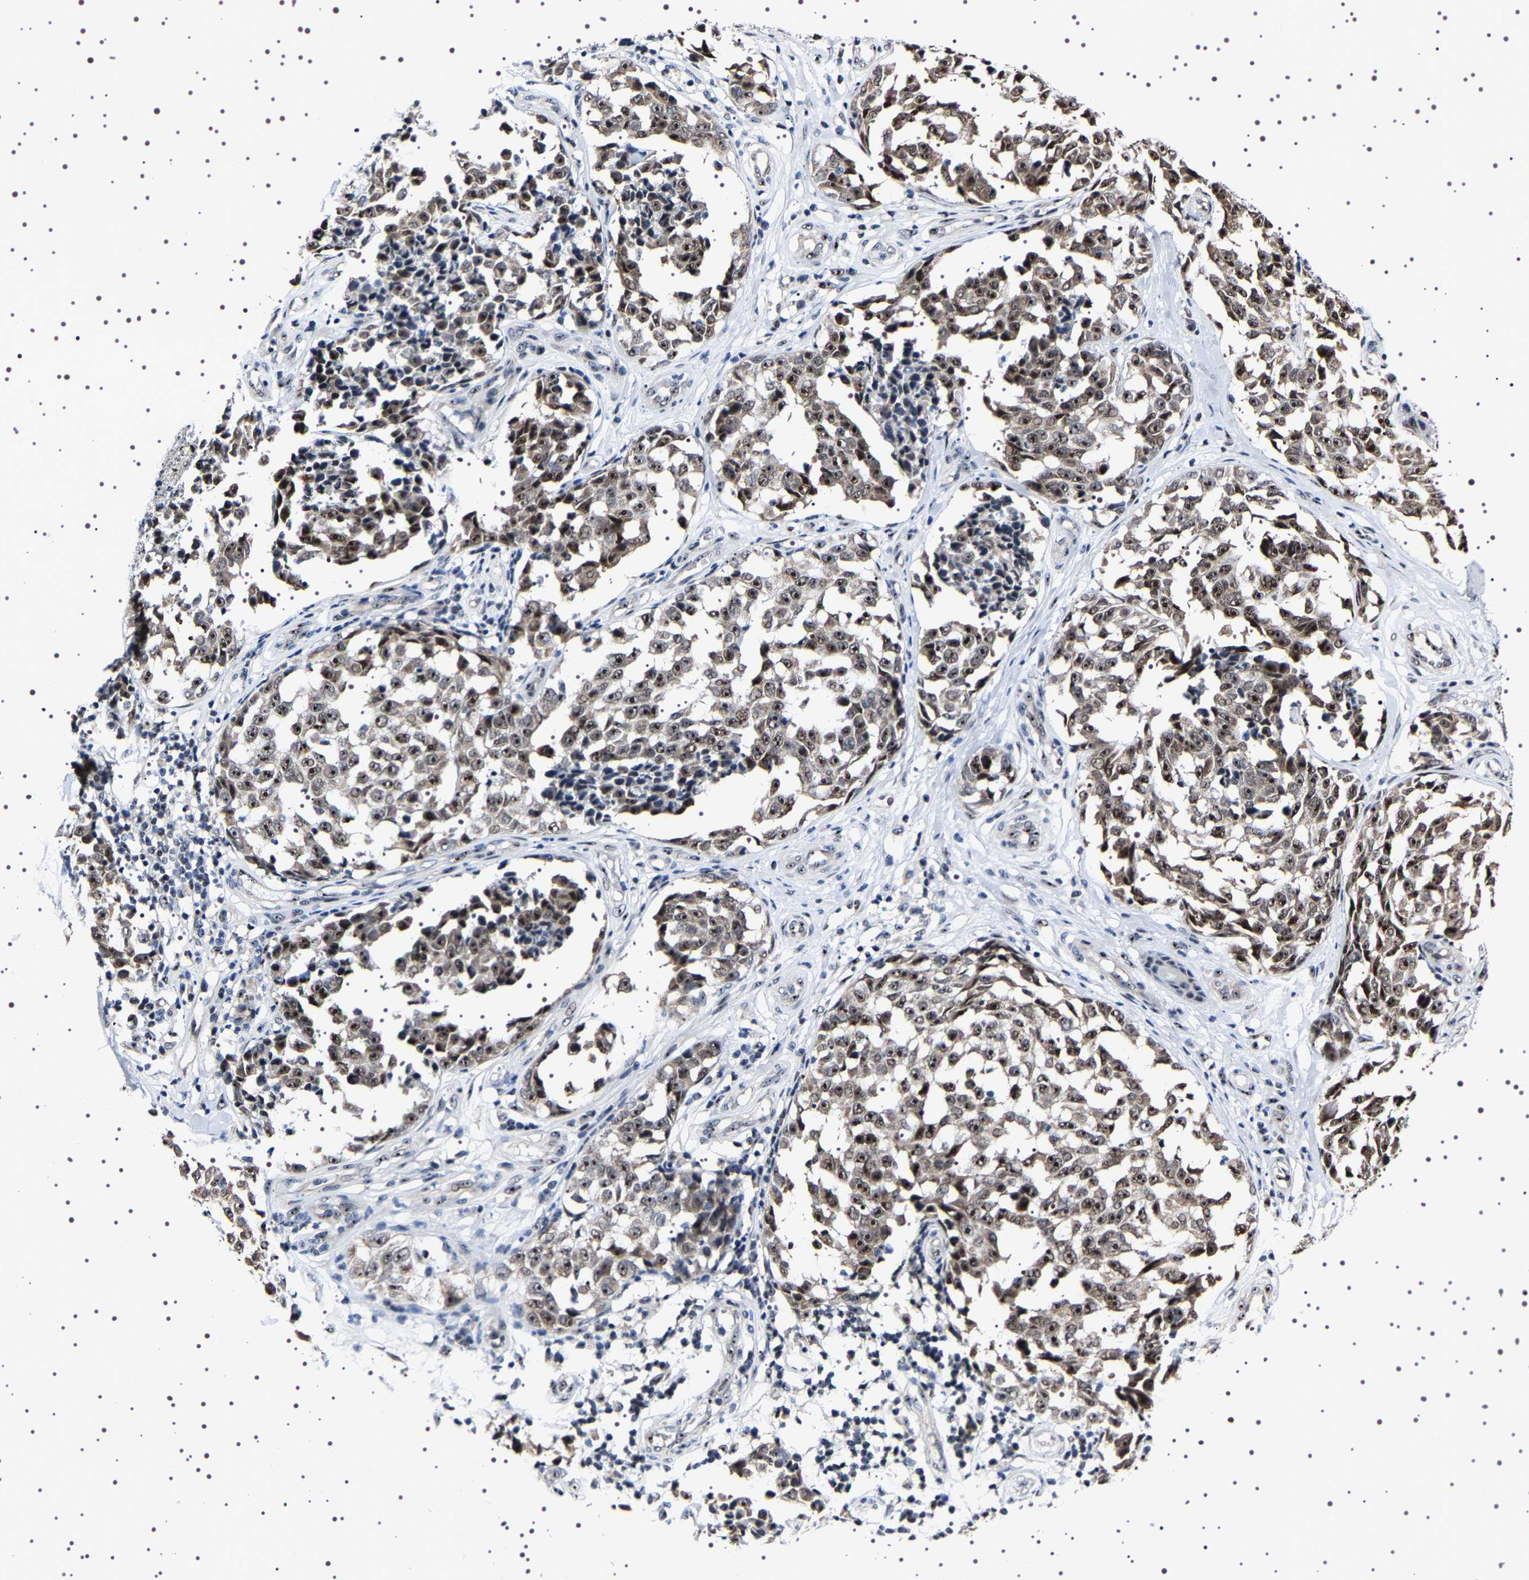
{"staining": {"intensity": "strong", "quantity": ">75%", "location": "cytoplasmic/membranous,nuclear"}, "tissue": "melanoma", "cell_type": "Tumor cells", "image_type": "cancer", "snomed": [{"axis": "morphology", "description": "Malignant melanoma, NOS"}, {"axis": "topography", "description": "Skin"}], "caption": "Immunohistochemistry (DAB (3,3'-diaminobenzidine)) staining of human melanoma reveals strong cytoplasmic/membranous and nuclear protein expression in about >75% of tumor cells.", "gene": "GNL3", "patient": {"sex": "female", "age": 64}}